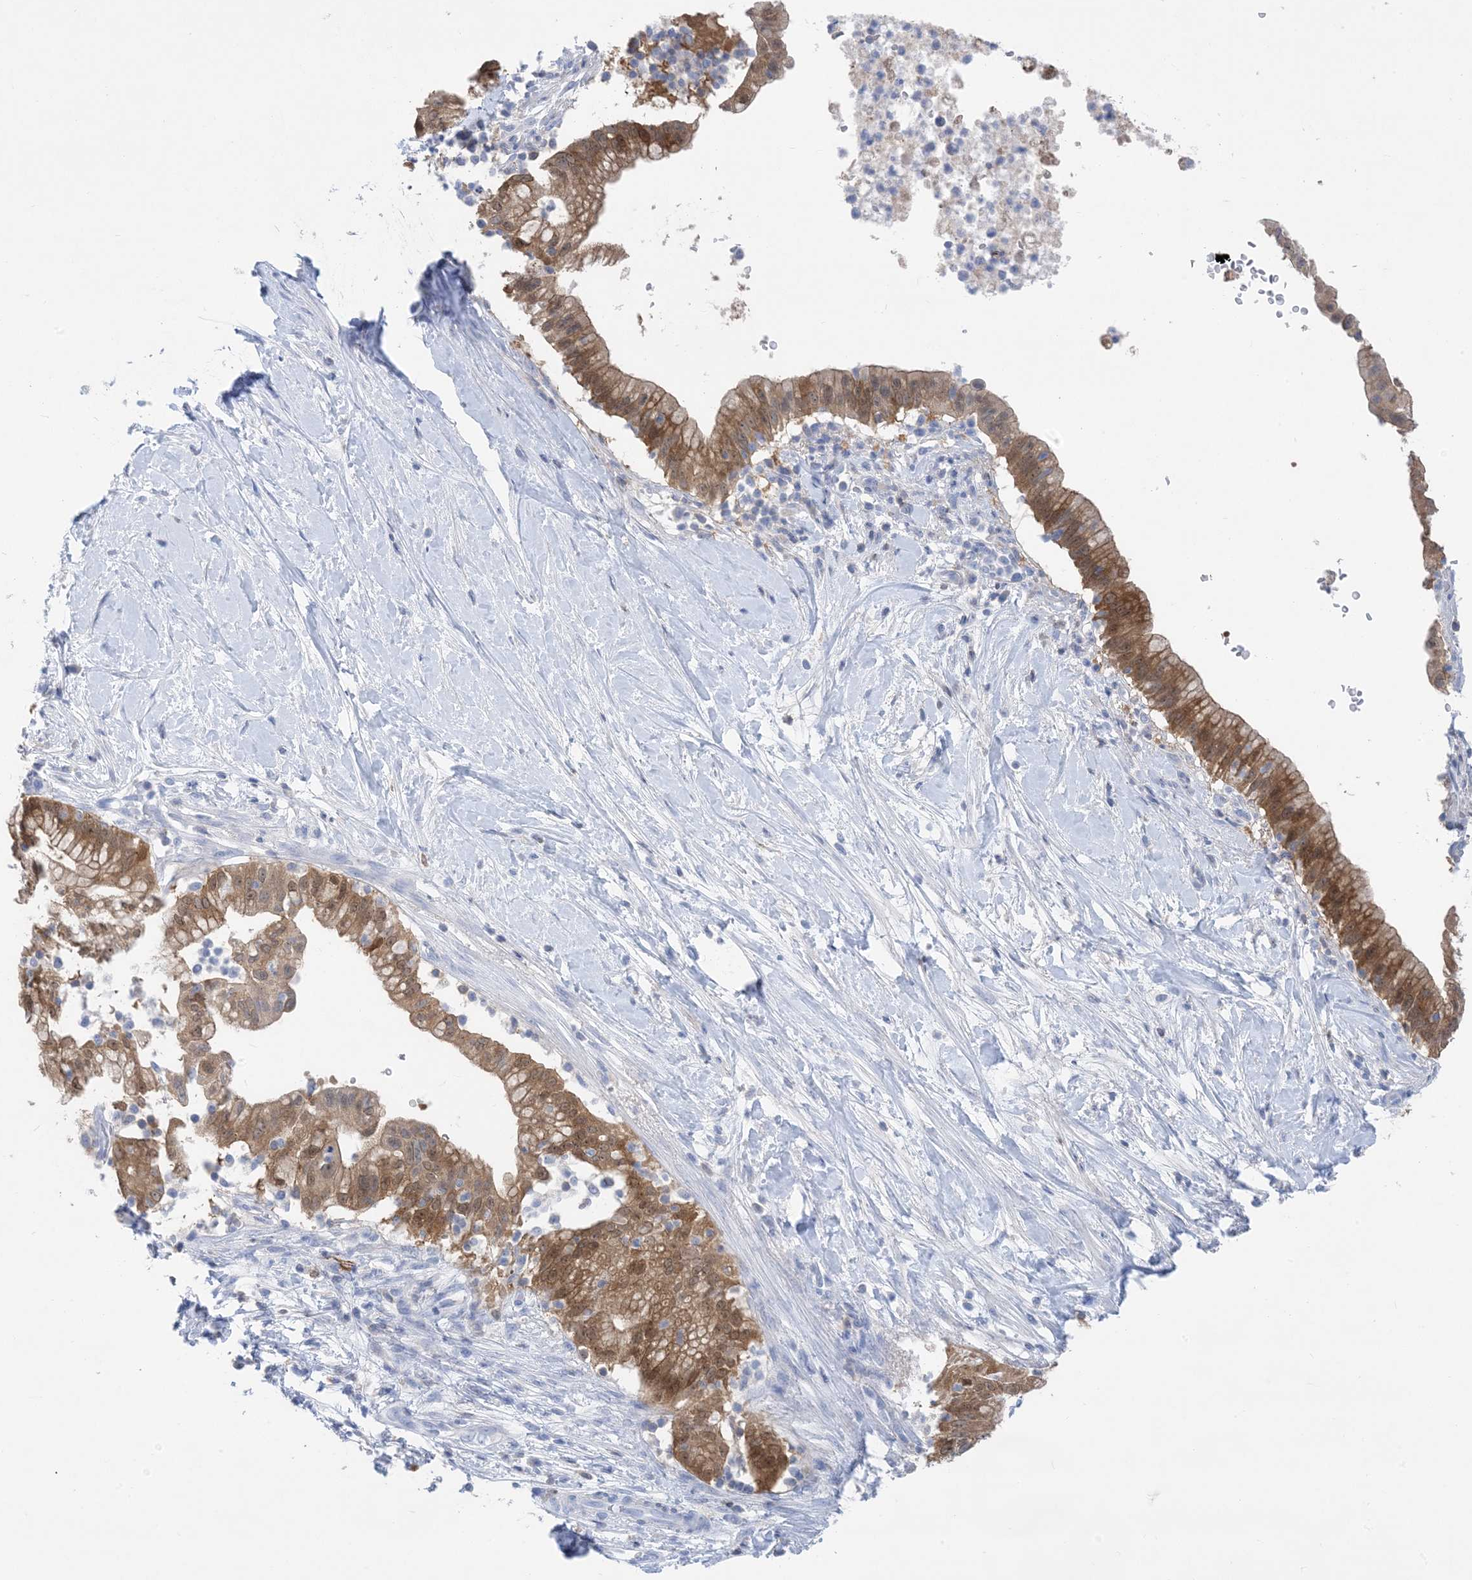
{"staining": {"intensity": "moderate", "quantity": ">75%", "location": "cytoplasmic/membranous,nuclear"}, "tissue": "pancreatic cancer", "cell_type": "Tumor cells", "image_type": "cancer", "snomed": [{"axis": "morphology", "description": "Adenocarcinoma, NOS"}, {"axis": "topography", "description": "Pancreas"}], "caption": "Protein expression analysis of pancreatic adenocarcinoma demonstrates moderate cytoplasmic/membranous and nuclear positivity in approximately >75% of tumor cells.", "gene": "SH3YL1", "patient": {"sex": "male", "age": 68}}